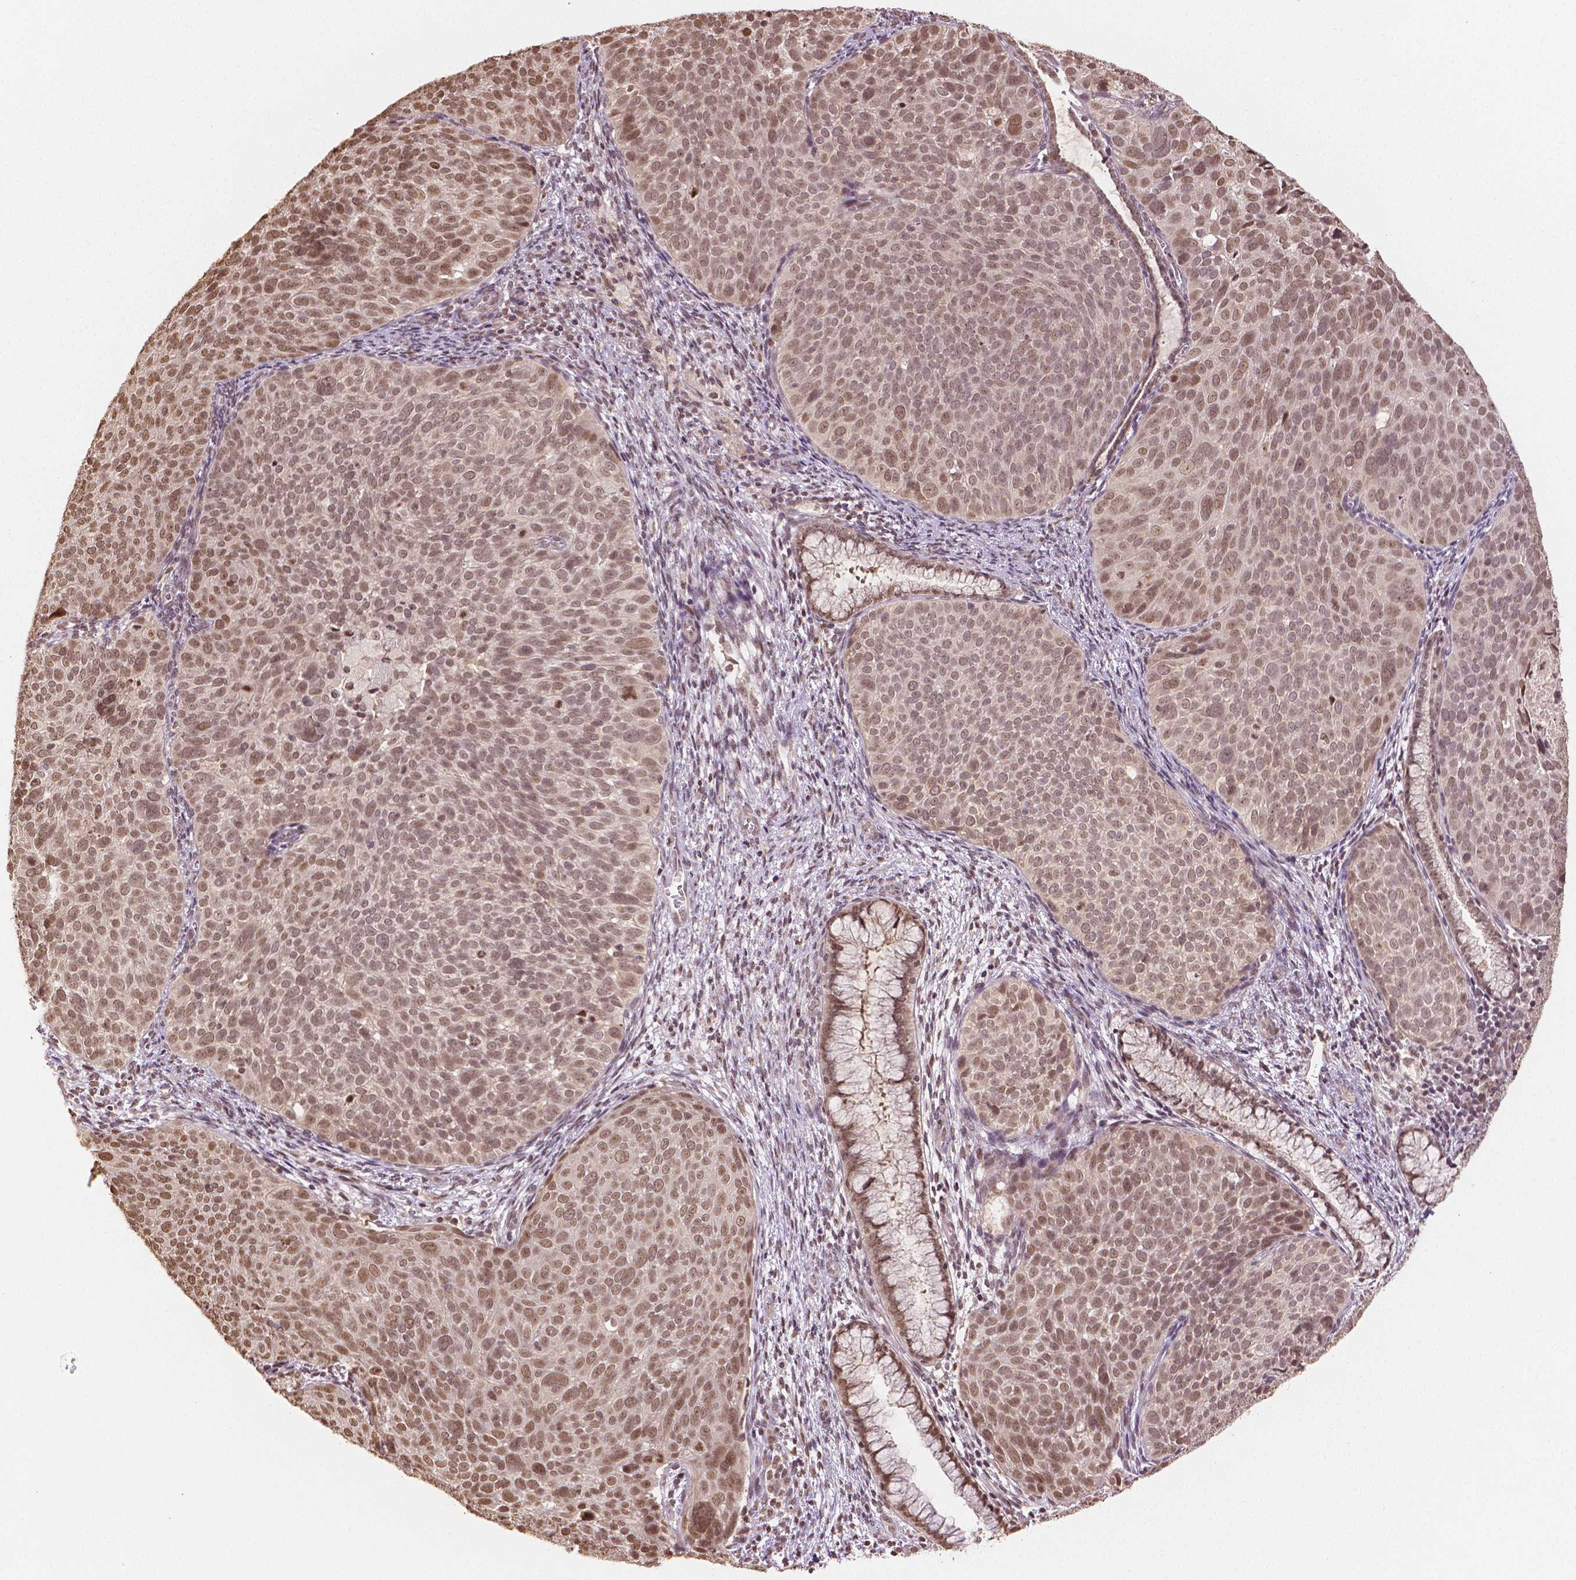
{"staining": {"intensity": "moderate", "quantity": ">75%", "location": "nuclear"}, "tissue": "cervical cancer", "cell_type": "Tumor cells", "image_type": "cancer", "snomed": [{"axis": "morphology", "description": "Squamous cell carcinoma, NOS"}, {"axis": "topography", "description": "Cervix"}], "caption": "Human cervical cancer stained with a protein marker demonstrates moderate staining in tumor cells.", "gene": "DEK", "patient": {"sex": "female", "age": 39}}